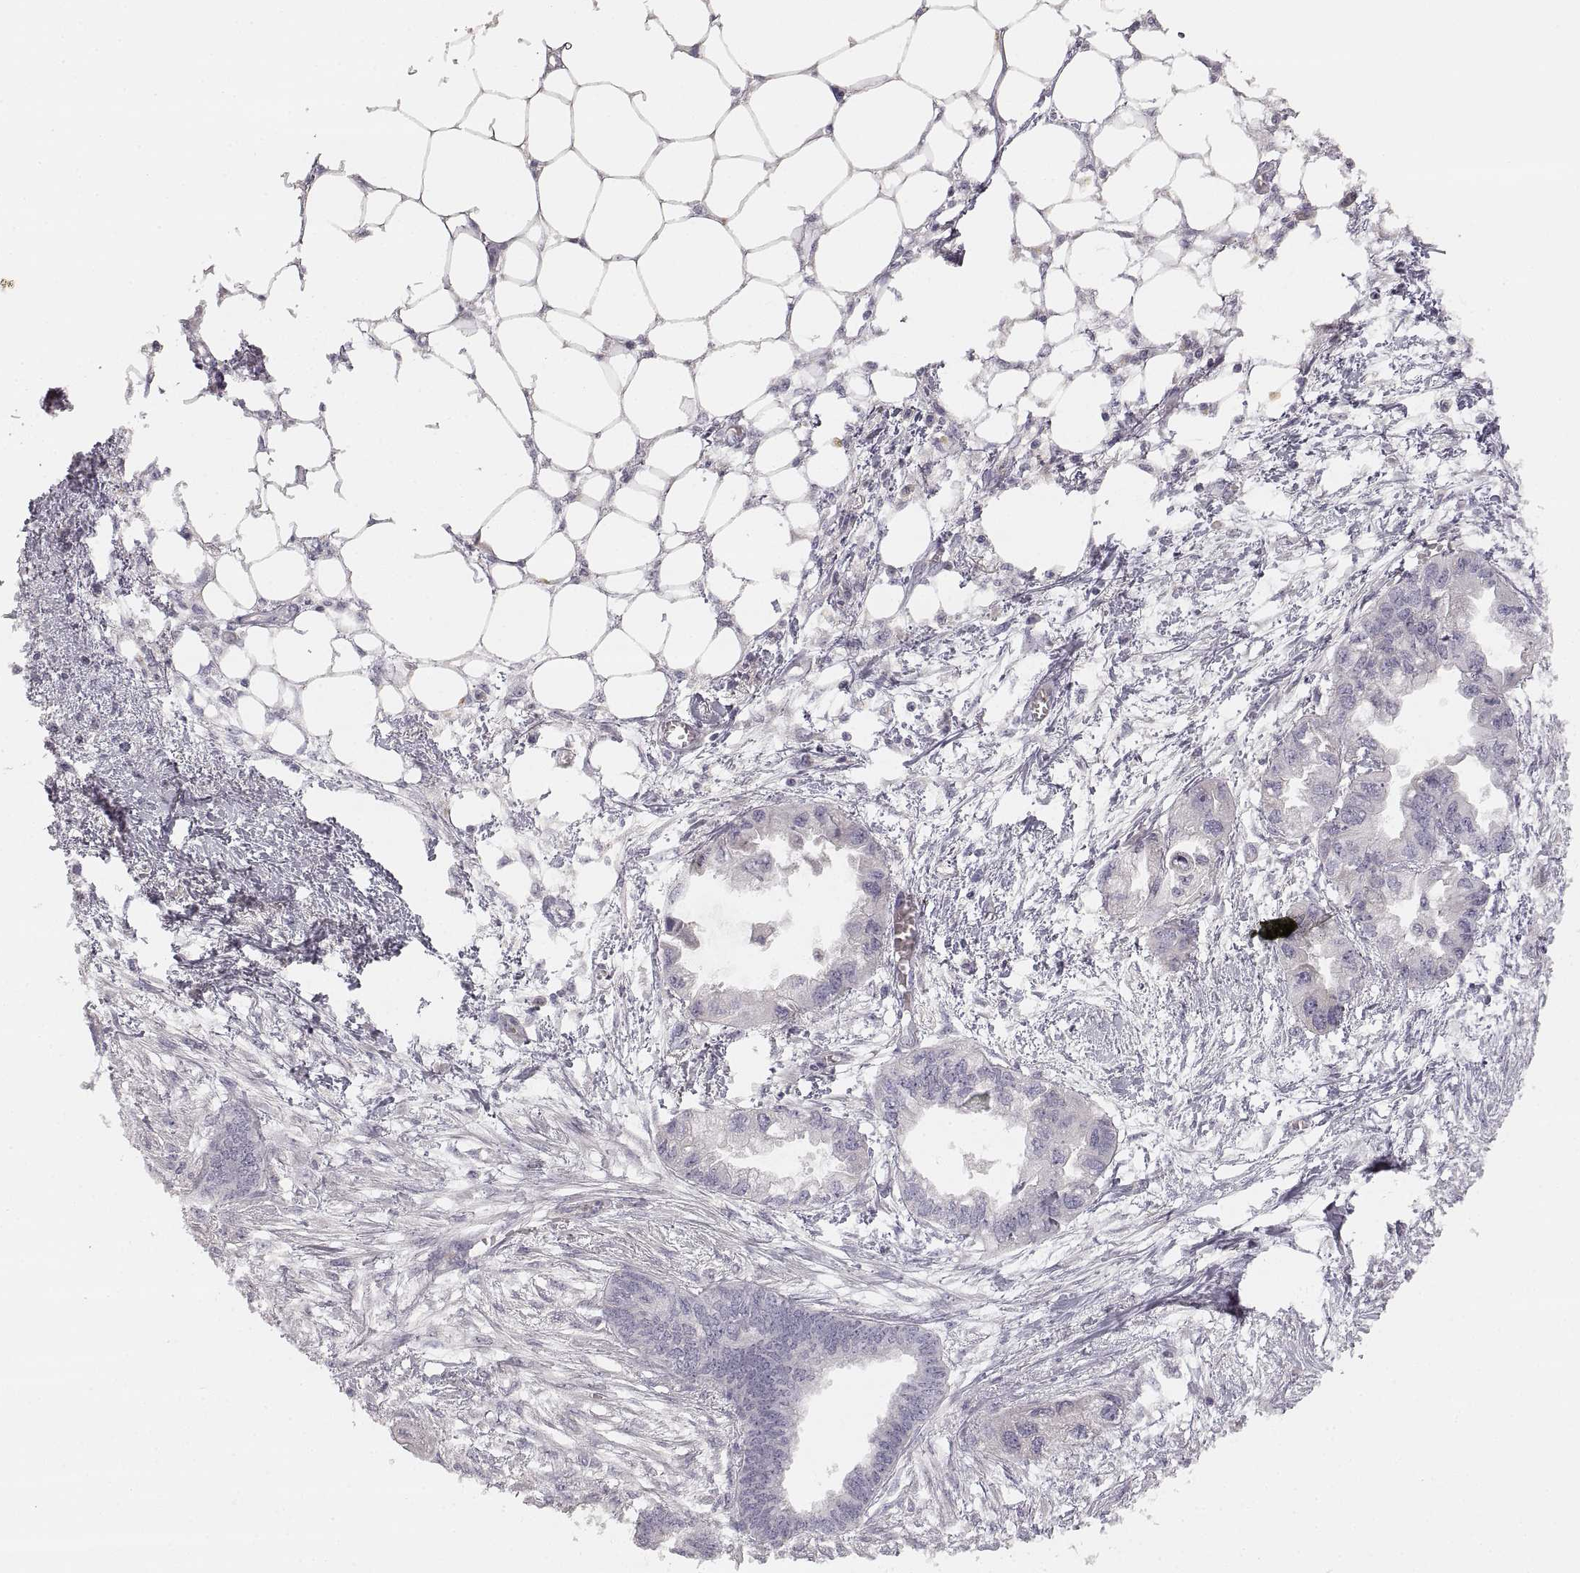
{"staining": {"intensity": "negative", "quantity": "none", "location": "none"}, "tissue": "endometrial cancer", "cell_type": "Tumor cells", "image_type": "cancer", "snomed": [{"axis": "morphology", "description": "Adenocarcinoma, NOS"}, {"axis": "morphology", "description": "Adenocarcinoma, metastatic, NOS"}, {"axis": "topography", "description": "Adipose tissue"}, {"axis": "topography", "description": "Endometrium"}], "caption": "Tumor cells are negative for brown protein staining in endometrial cancer.", "gene": "RUNDC3A", "patient": {"sex": "female", "age": 67}}